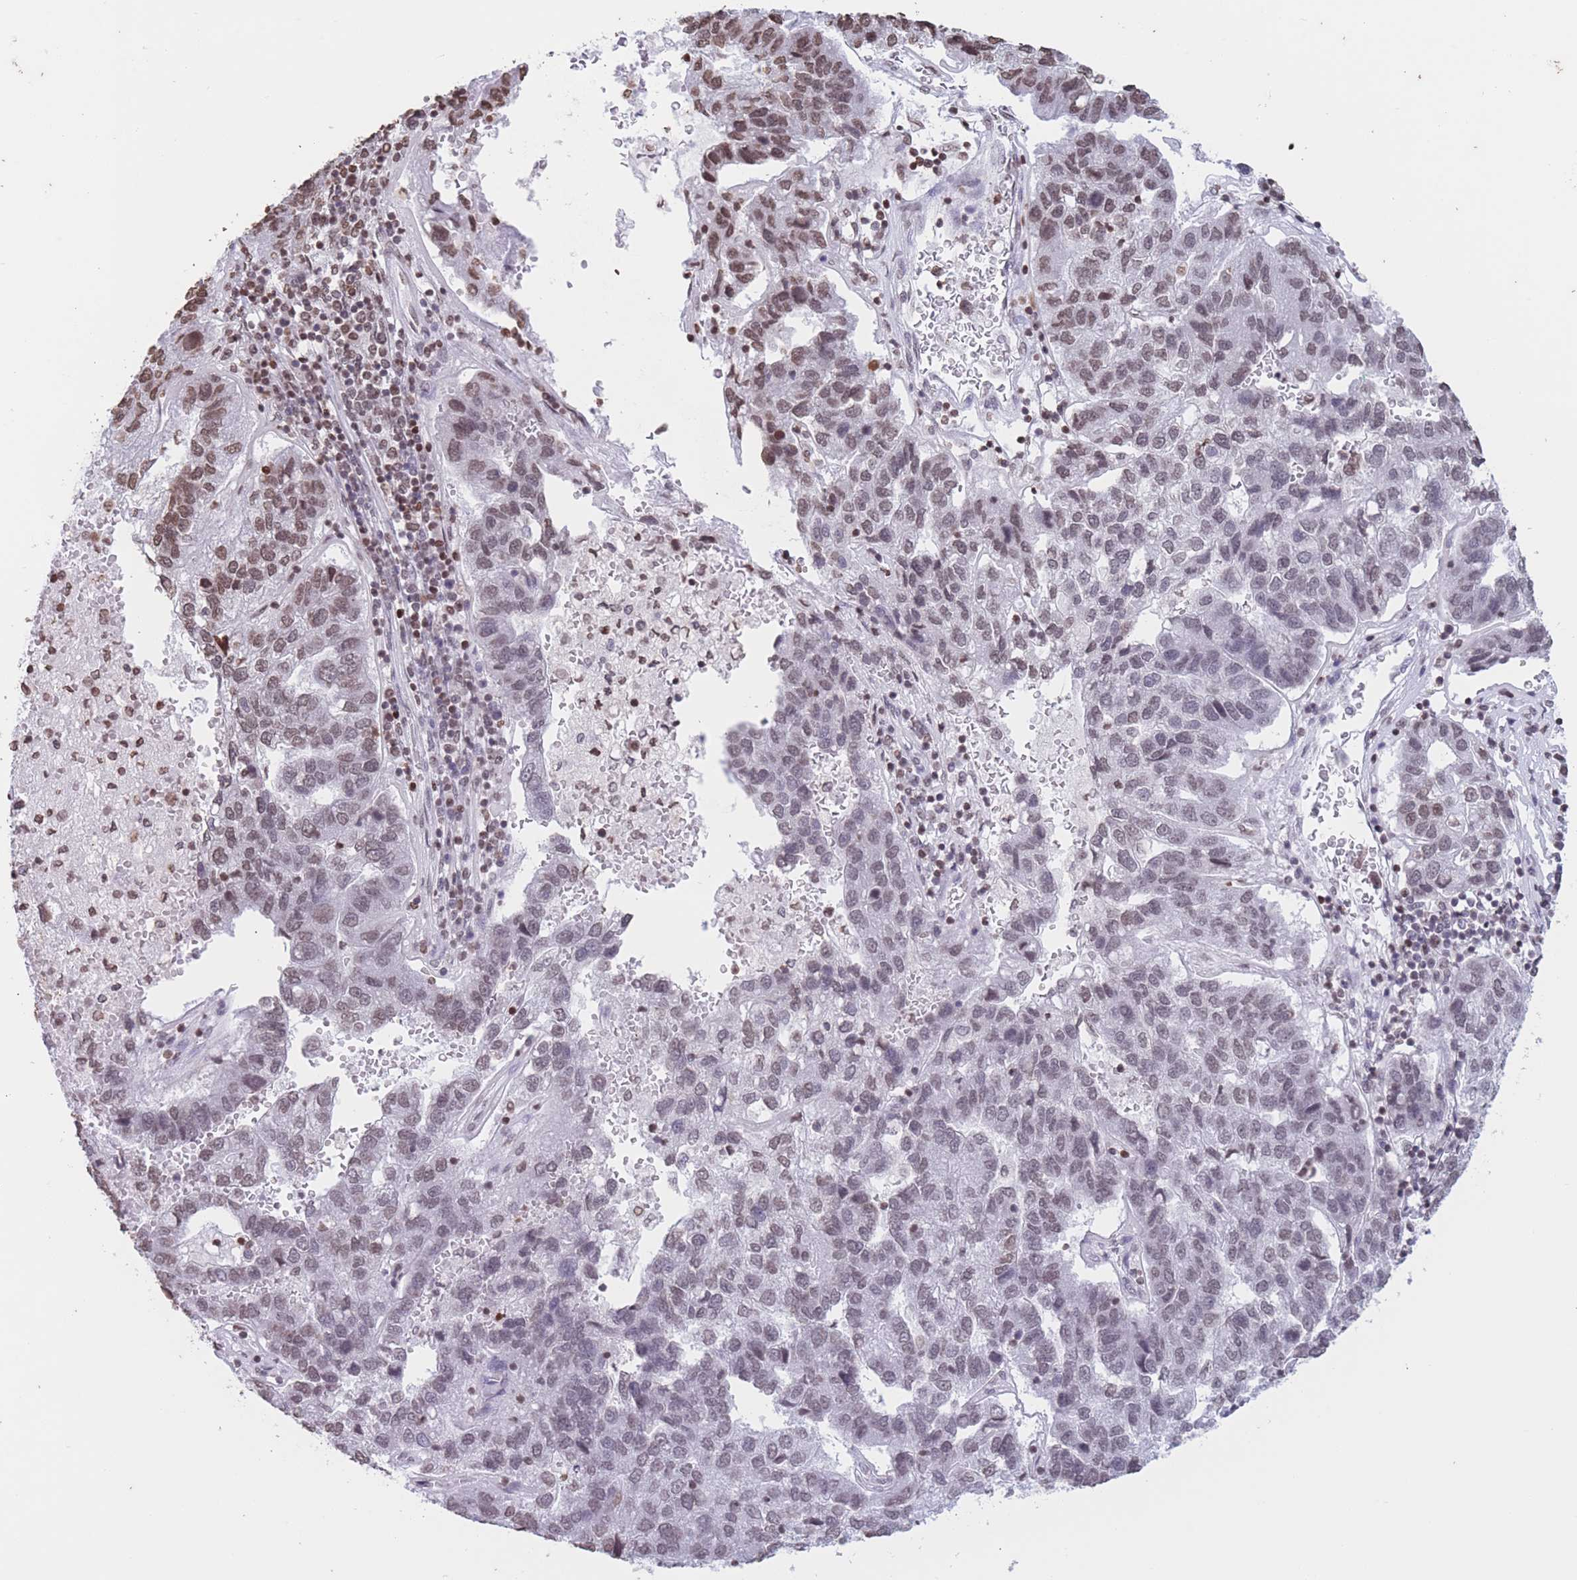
{"staining": {"intensity": "moderate", "quantity": "25%-75%", "location": "nuclear"}, "tissue": "pancreatic cancer", "cell_type": "Tumor cells", "image_type": "cancer", "snomed": [{"axis": "morphology", "description": "Adenocarcinoma, NOS"}, {"axis": "topography", "description": "Pancreas"}], "caption": "Protein analysis of adenocarcinoma (pancreatic) tissue shows moderate nuclear expression in approximately 25%-75% of tumor cells.", "gene": "H2BC11", "patient": {"sex": "female", "age": 61}}